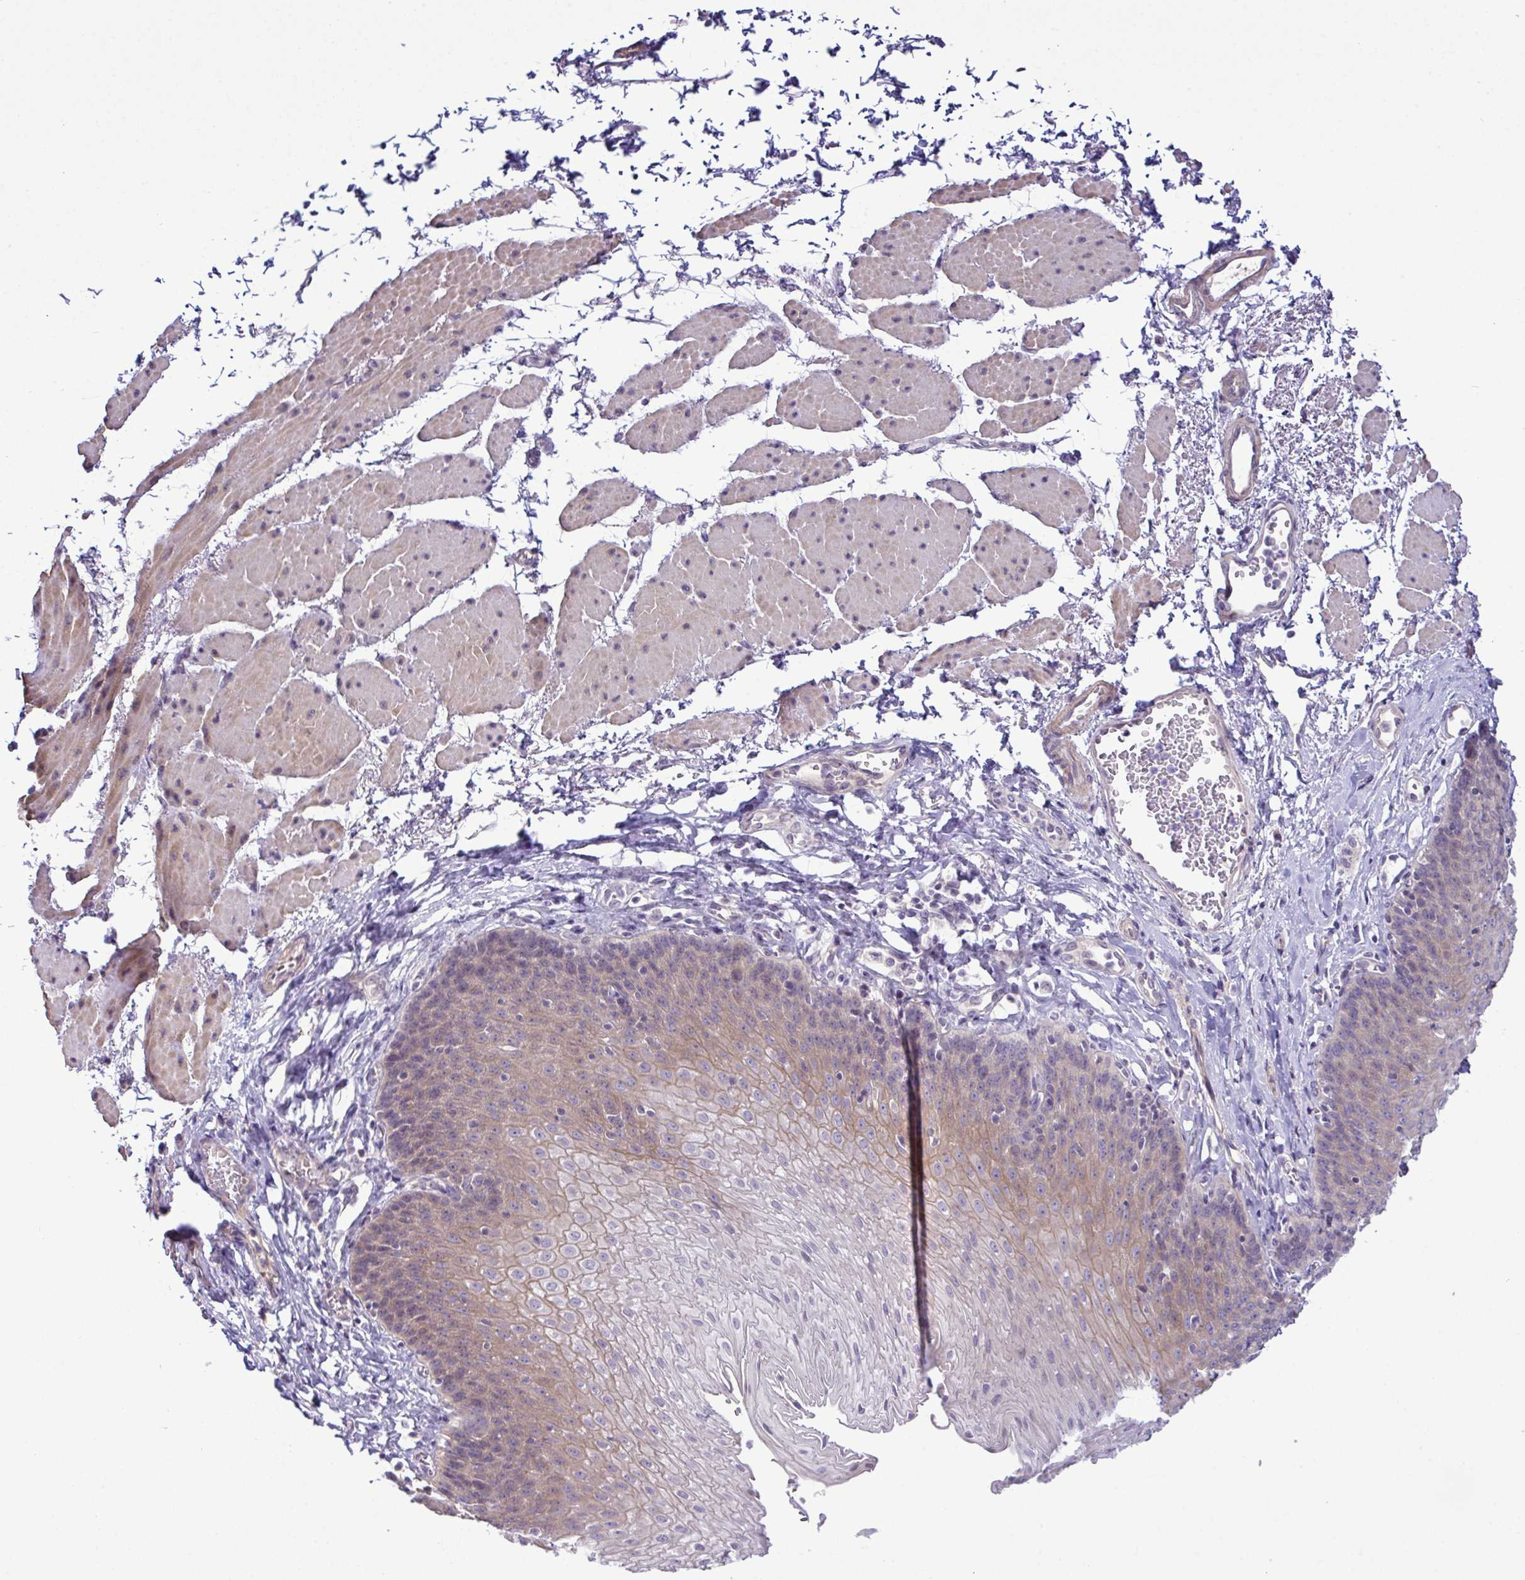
{"staining": {"intensity": "weak", "quantity": "25%-75%", "location": "cytoplasmic/membranous"}, "tissue": "esophagus", "cell_type": "Squamous epithelial cells", "image_type": "normal", "snomed": [{"axis": "morphology", "description": "Normal tissue, NOS"}, {"axis": "topography", "description": "Esophagus"}], "caption": "Human esophagus stained with a brown dye displays weak cytoplasmic/membranous positive staining in approximately 25%-75% of squamous epithelial cells.", "gene": "SYNPO2L", "patient": {"sex": "female", "age": 81}}